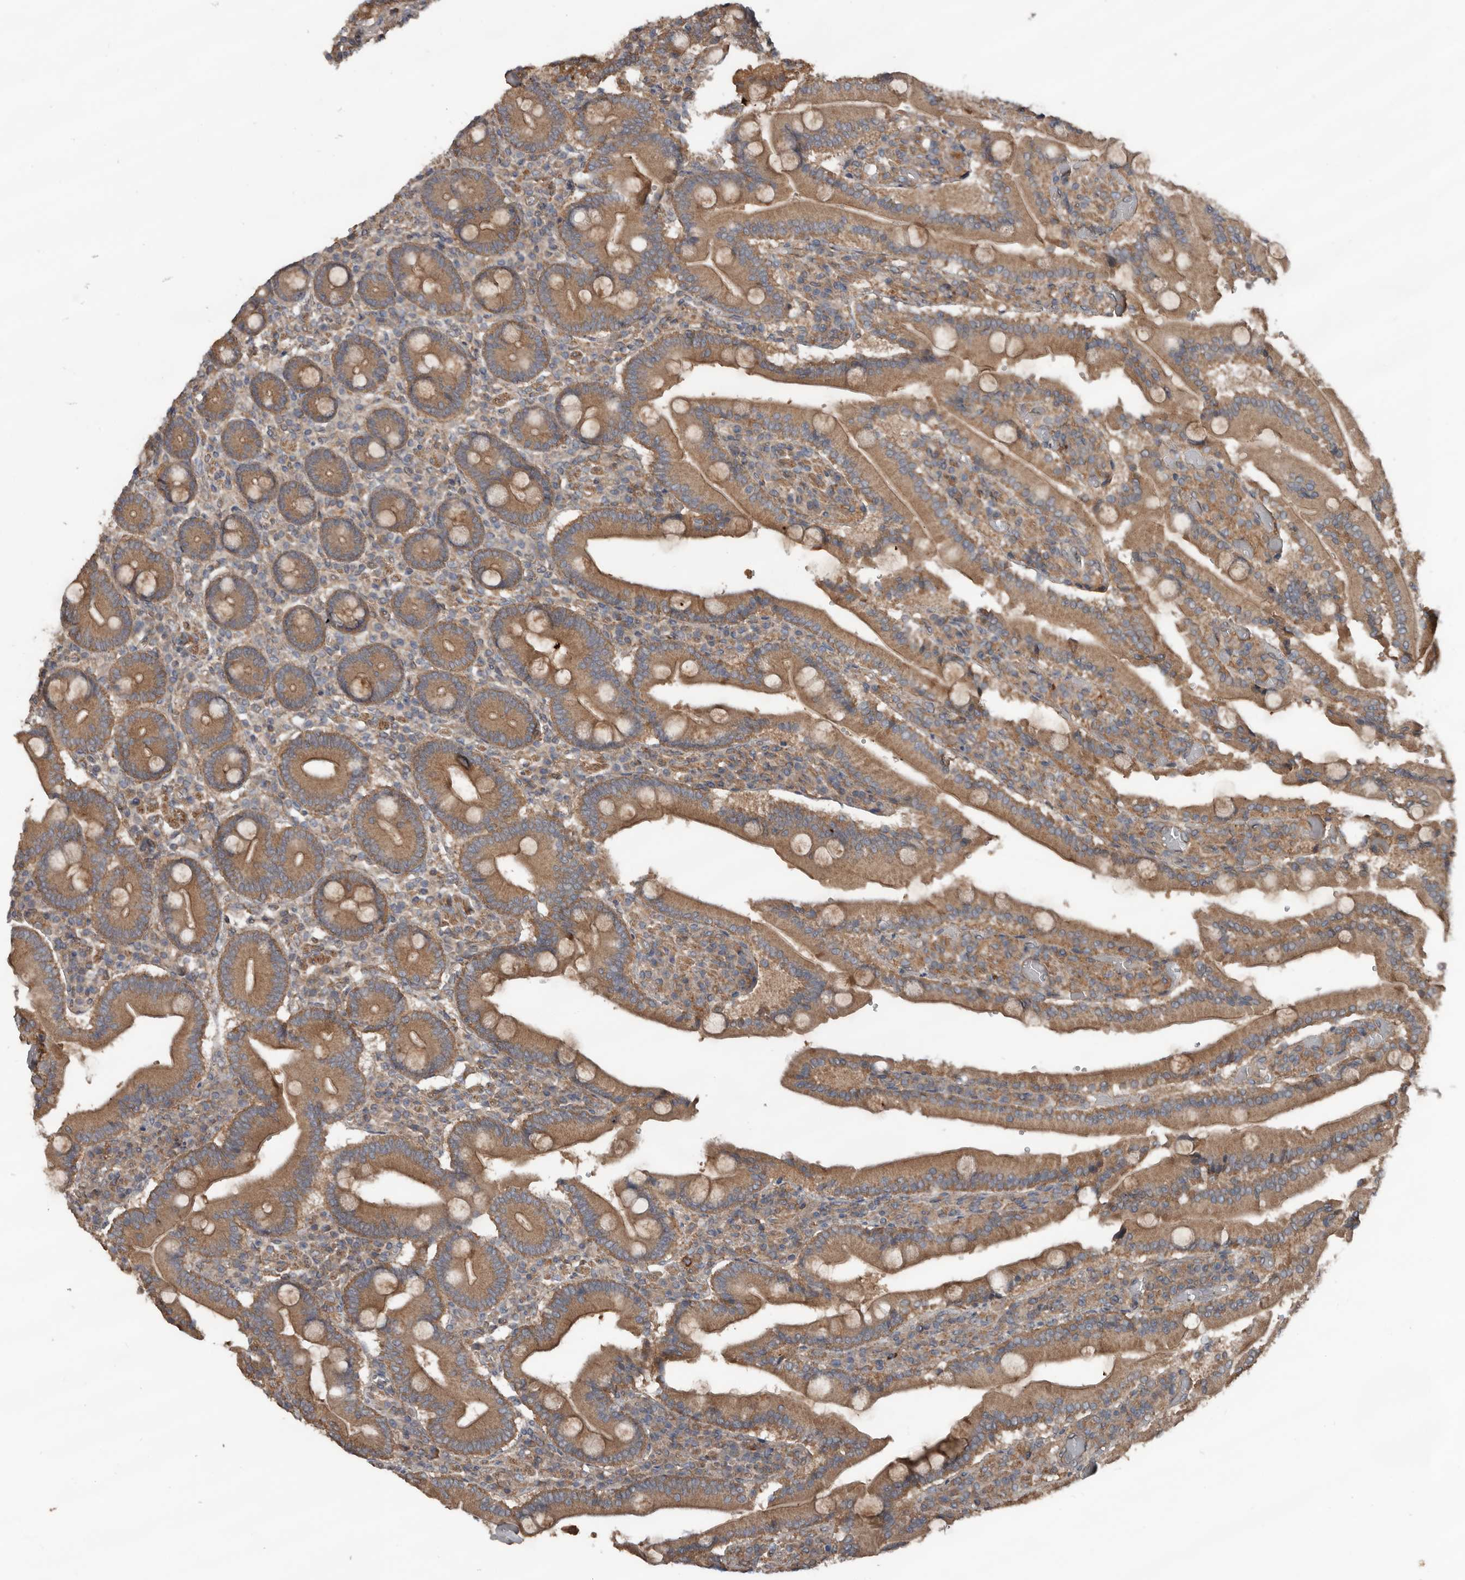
{"staining": {"intensity": "moderate", "quantity": ">75%", "location": "cytoplasmic/membranous"}, "tissue": "duodenum", "cell_type": "Glandular cells", "image_type": "normal", "snomed": [{"axis": "morphology", "description": "Normal tissue, NOS"}, {"axis": "topography", "description": "Duodenum"}], "caption": "Protein positivity by immunohistochemistry displays moderate cytoplasmic/membranous positivity in about >75% of glandular cells in unremarkable duodenum.", "gene": "DNAJB4", "patient": {"sex": "female", "age": 62}}